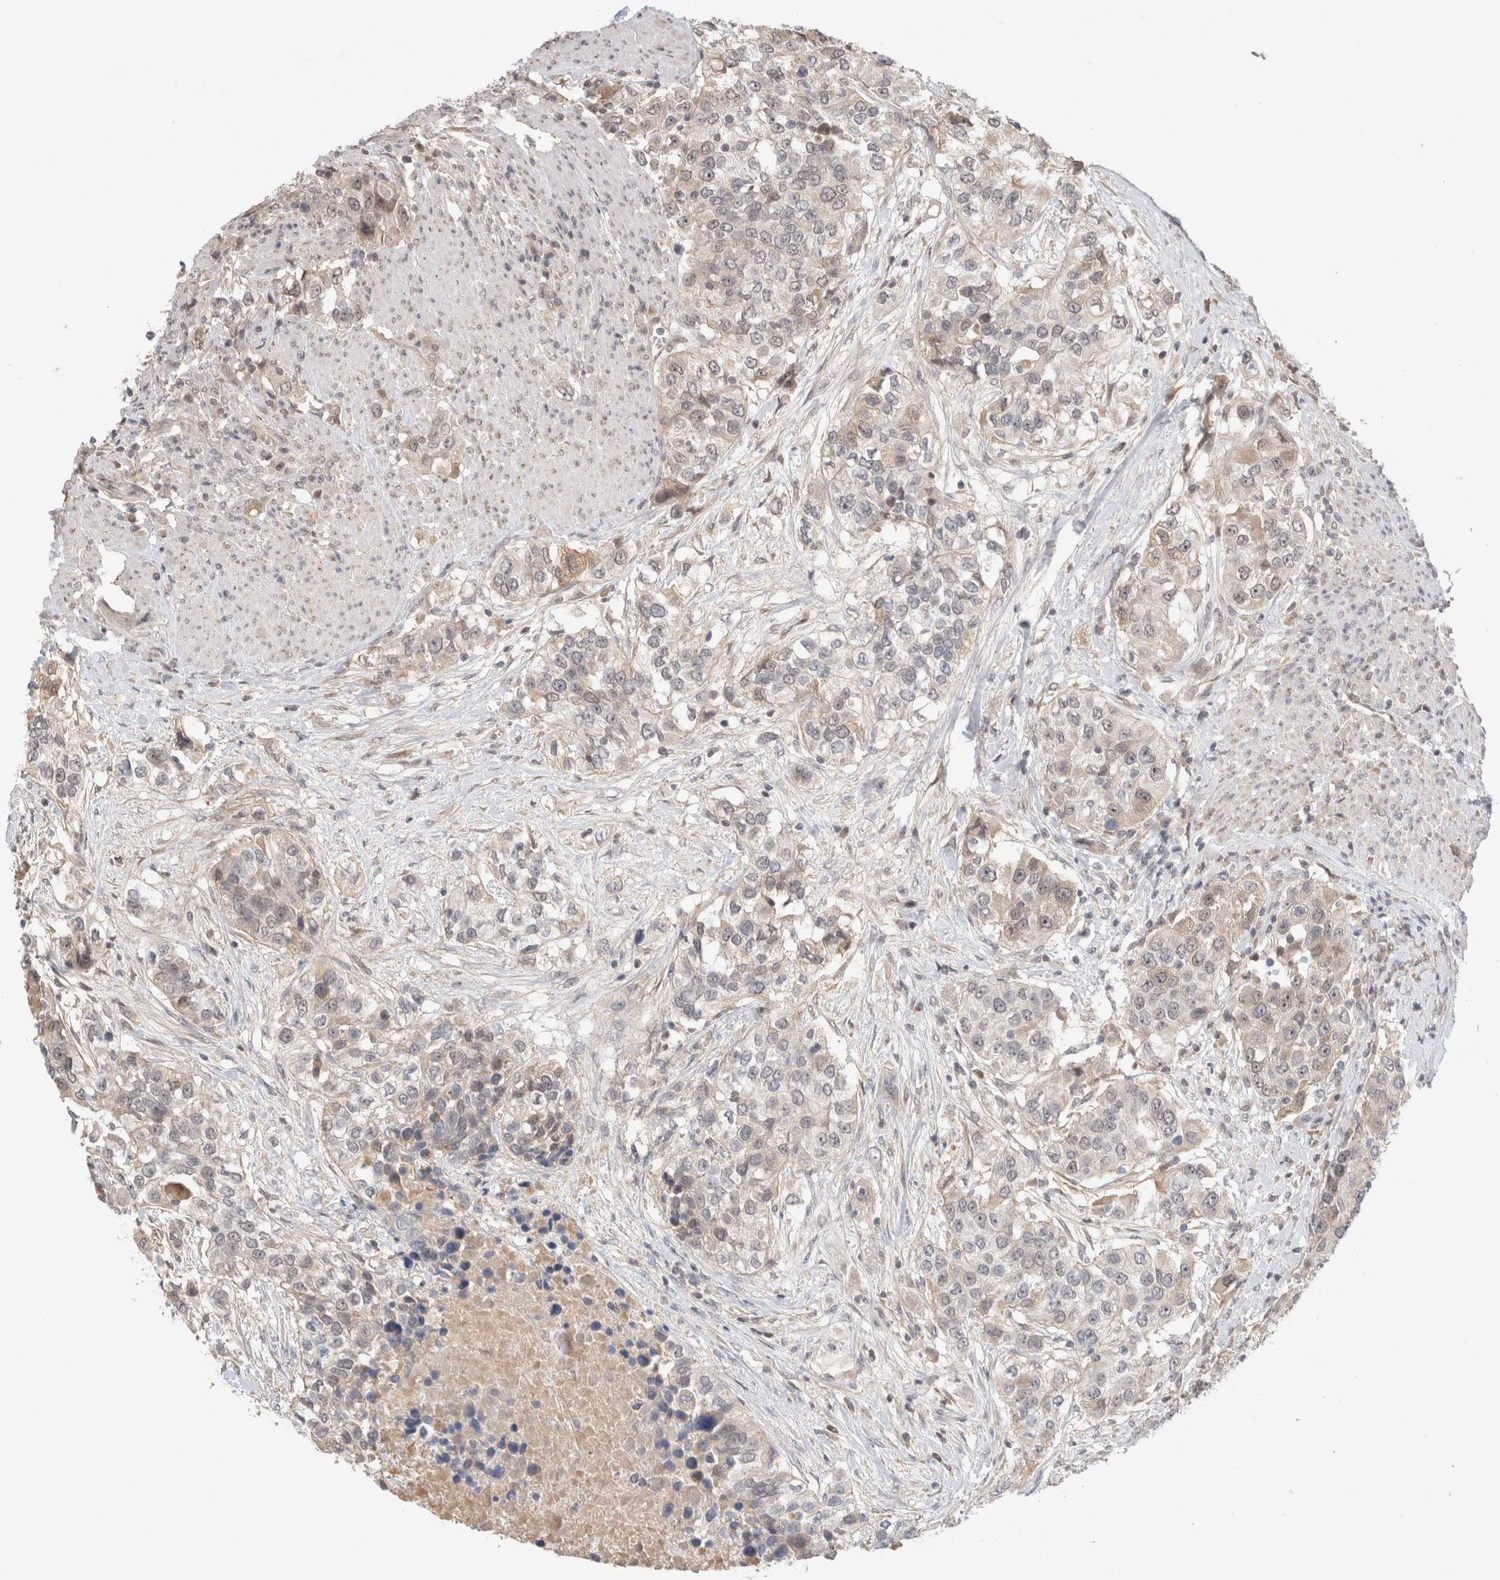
{"staining": {"intensity": "weak", "quantity": "<25%", "location": "cytoplasmic/membranous,nuclear"}, "tissue": "urothelial cancer", "cell_type": "Tumor cells", "image_type": "cancer", "snomed": [{"axis": "morphology", "description": "Urothelial carcinoma, High grade"}, {"axis": "topography", "description": "Urinary bladder"}], "caption": "This is an immunohistochemistry histopathology image of urothelial cancer. There is no expression in tumor cells.", "gene": "SYDE2", "patient": {"sex": "female", "age": 80}}